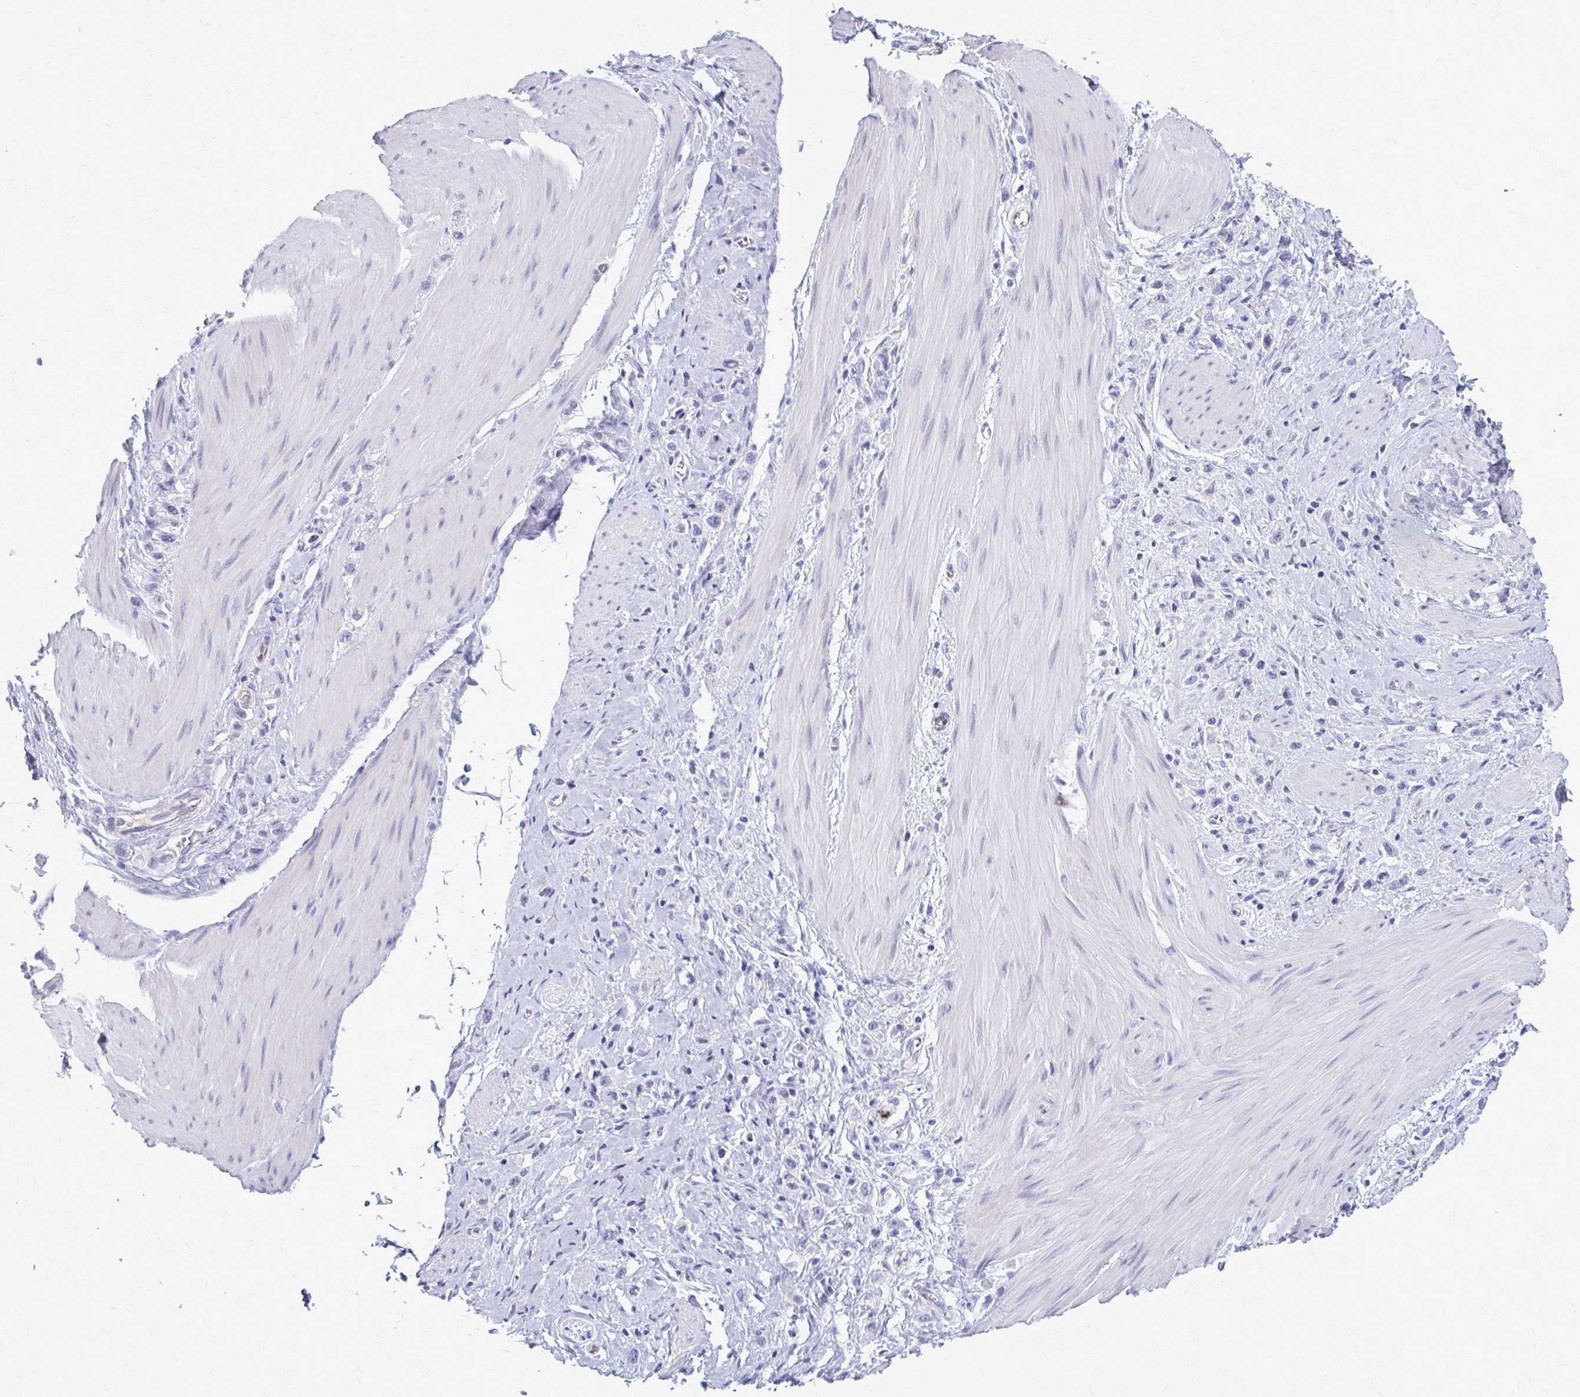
{"staining": {"intensity": "negative", "quantity": "none", "location": "none"}, "tissue": "stomach cancer", "cell_type": "Tumor cells", "image_type": "cancer", "snomed": [{"axis": "morphology", "description": "Adenocarcinoma, NOS"}, {"axis": "topography", "description": "Stomach"}], "caption": "Immunohistochemistry (IHC) histopathology image of neoplastic tissue: stomach adenocarcinoma stained with DAB (3,3'-diaminobenzidine) displays no significant protein expression in tumor cells.", "gene": "CASQ2", "patient": {"sex": "female", "age": 65}}